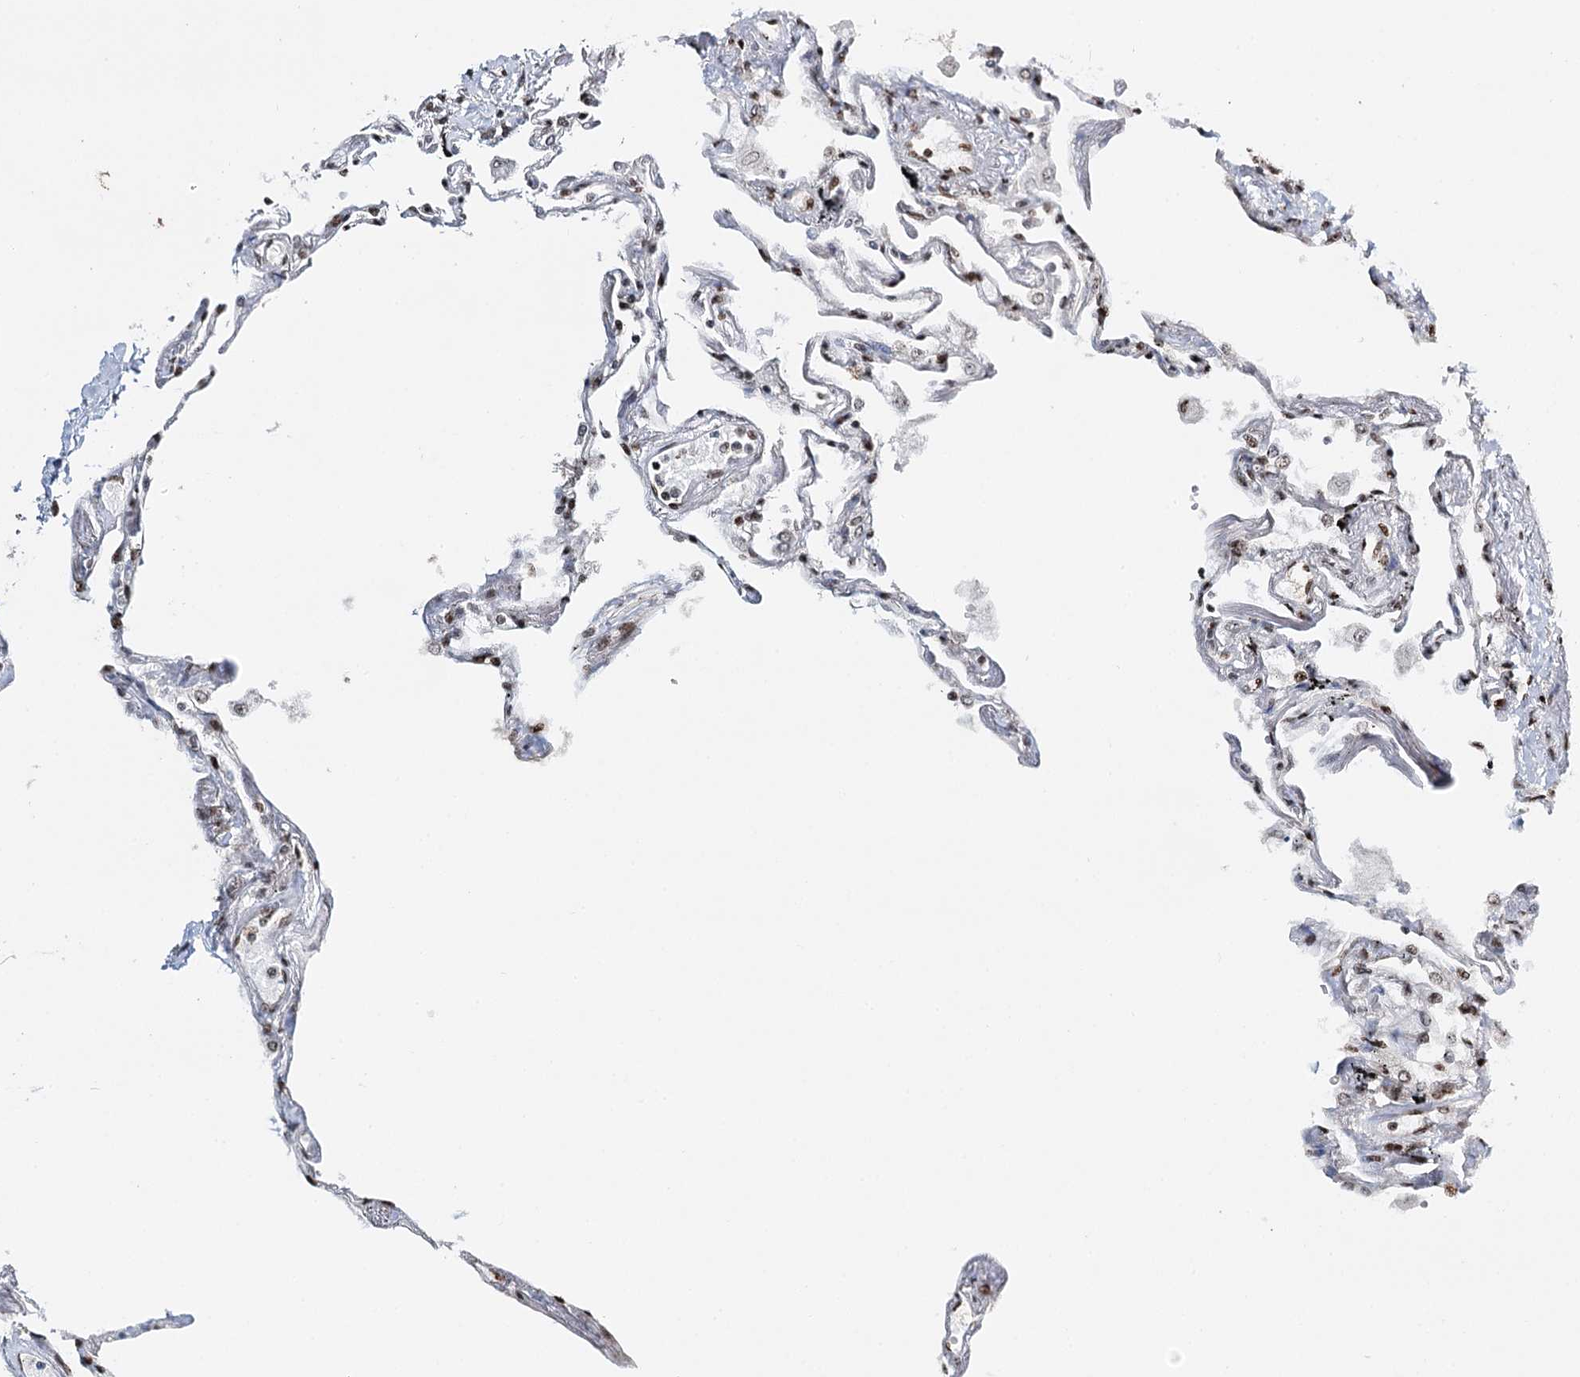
{"staining": {"intensity": "moderate", "quantity": ">75%", "location": "nuclear"}, "tissue": "lung", "cell_type": "Alveolar cells", "image_type": "normal", "snomed": [{"axis": "morphology", "description": "Normal tissue, NOS"}, {"axis": "topography", "description": "Lung"}], "caption": "This photomicrograph reveals immunohistochemistry staining of benign human lung, with medium moderate nuclear positivity in approximately >75% of alveolar cells.", "gene": "RPS27A", "patient": {"sex": "female", "age": 67}}